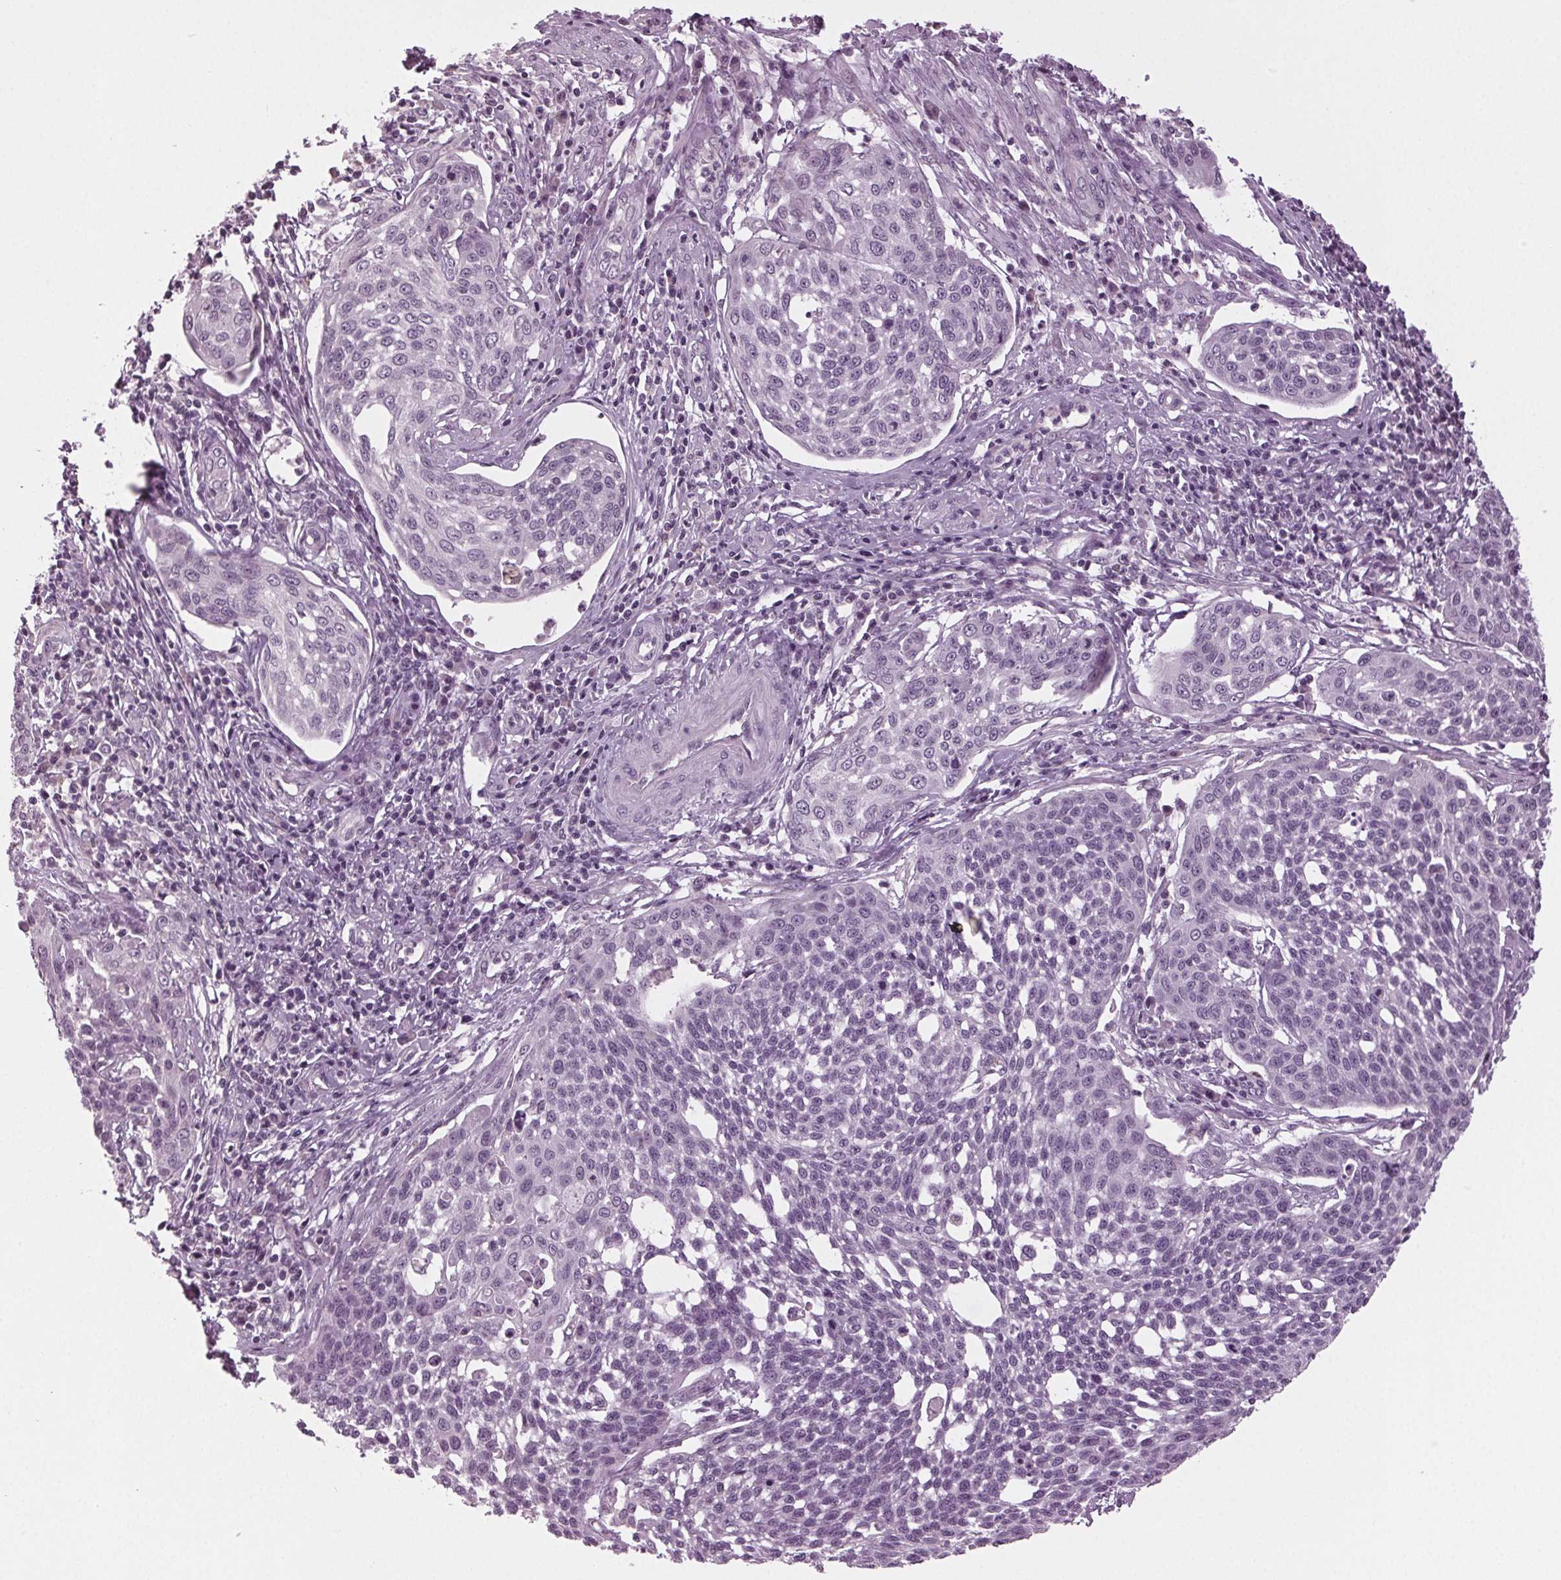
{"staining": {"intensity": "negative", "quantity": "none", "location": "none"}, "tissue": "cervical cancer", "cell_type": "Tumor cells", "image_type": "cancer", "snomed": [{"axis": "morphology", "description": "Squamous cell carcinoma, NOS"}, {"axis": "topography", "description": "Cervix"}], "caption": "IHC of squamous cell carcinoma (cervical) exhibits no positivity in tumor cells.", "gene": "DNAH12", "patient": {"sex": "female", "age": 34}}